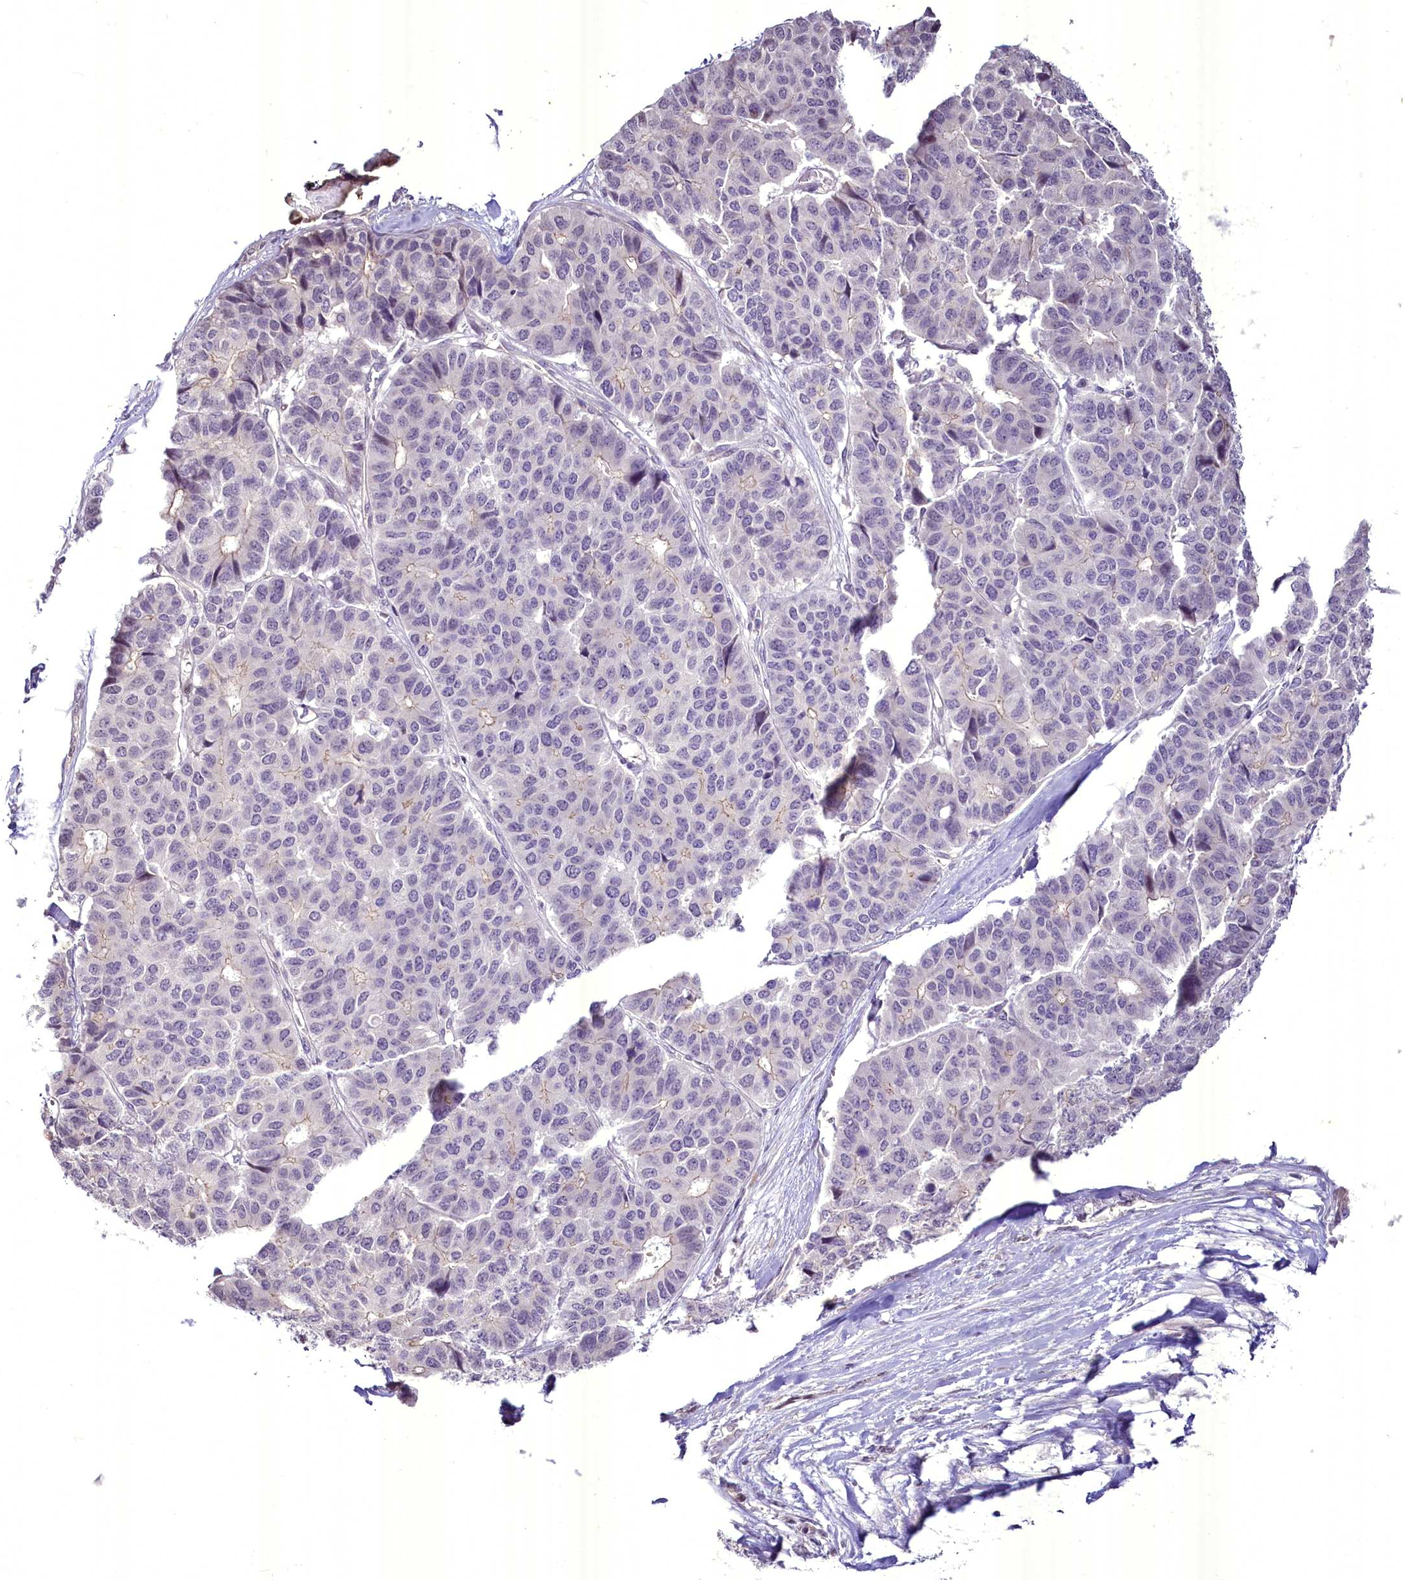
{"staining": {"intensity": "negative", "quantity": "none", "location": "none"}, "tissue": "pancreatic cancer", "cell_type": "Tumor cells", "image_type": "cancer", "snomed": [{"axis": "morphology", "description": "Adenocarcinoma, NOS"}, {"axis": "topography", "description": "Pancreas"}], "caption": "Histopathology image shows no significant protein staining in tumor cells of pancreatic cancer (adenocarcinoma).", "gene": "BANK1", "patient": {"sex": "male", "age": 50}}